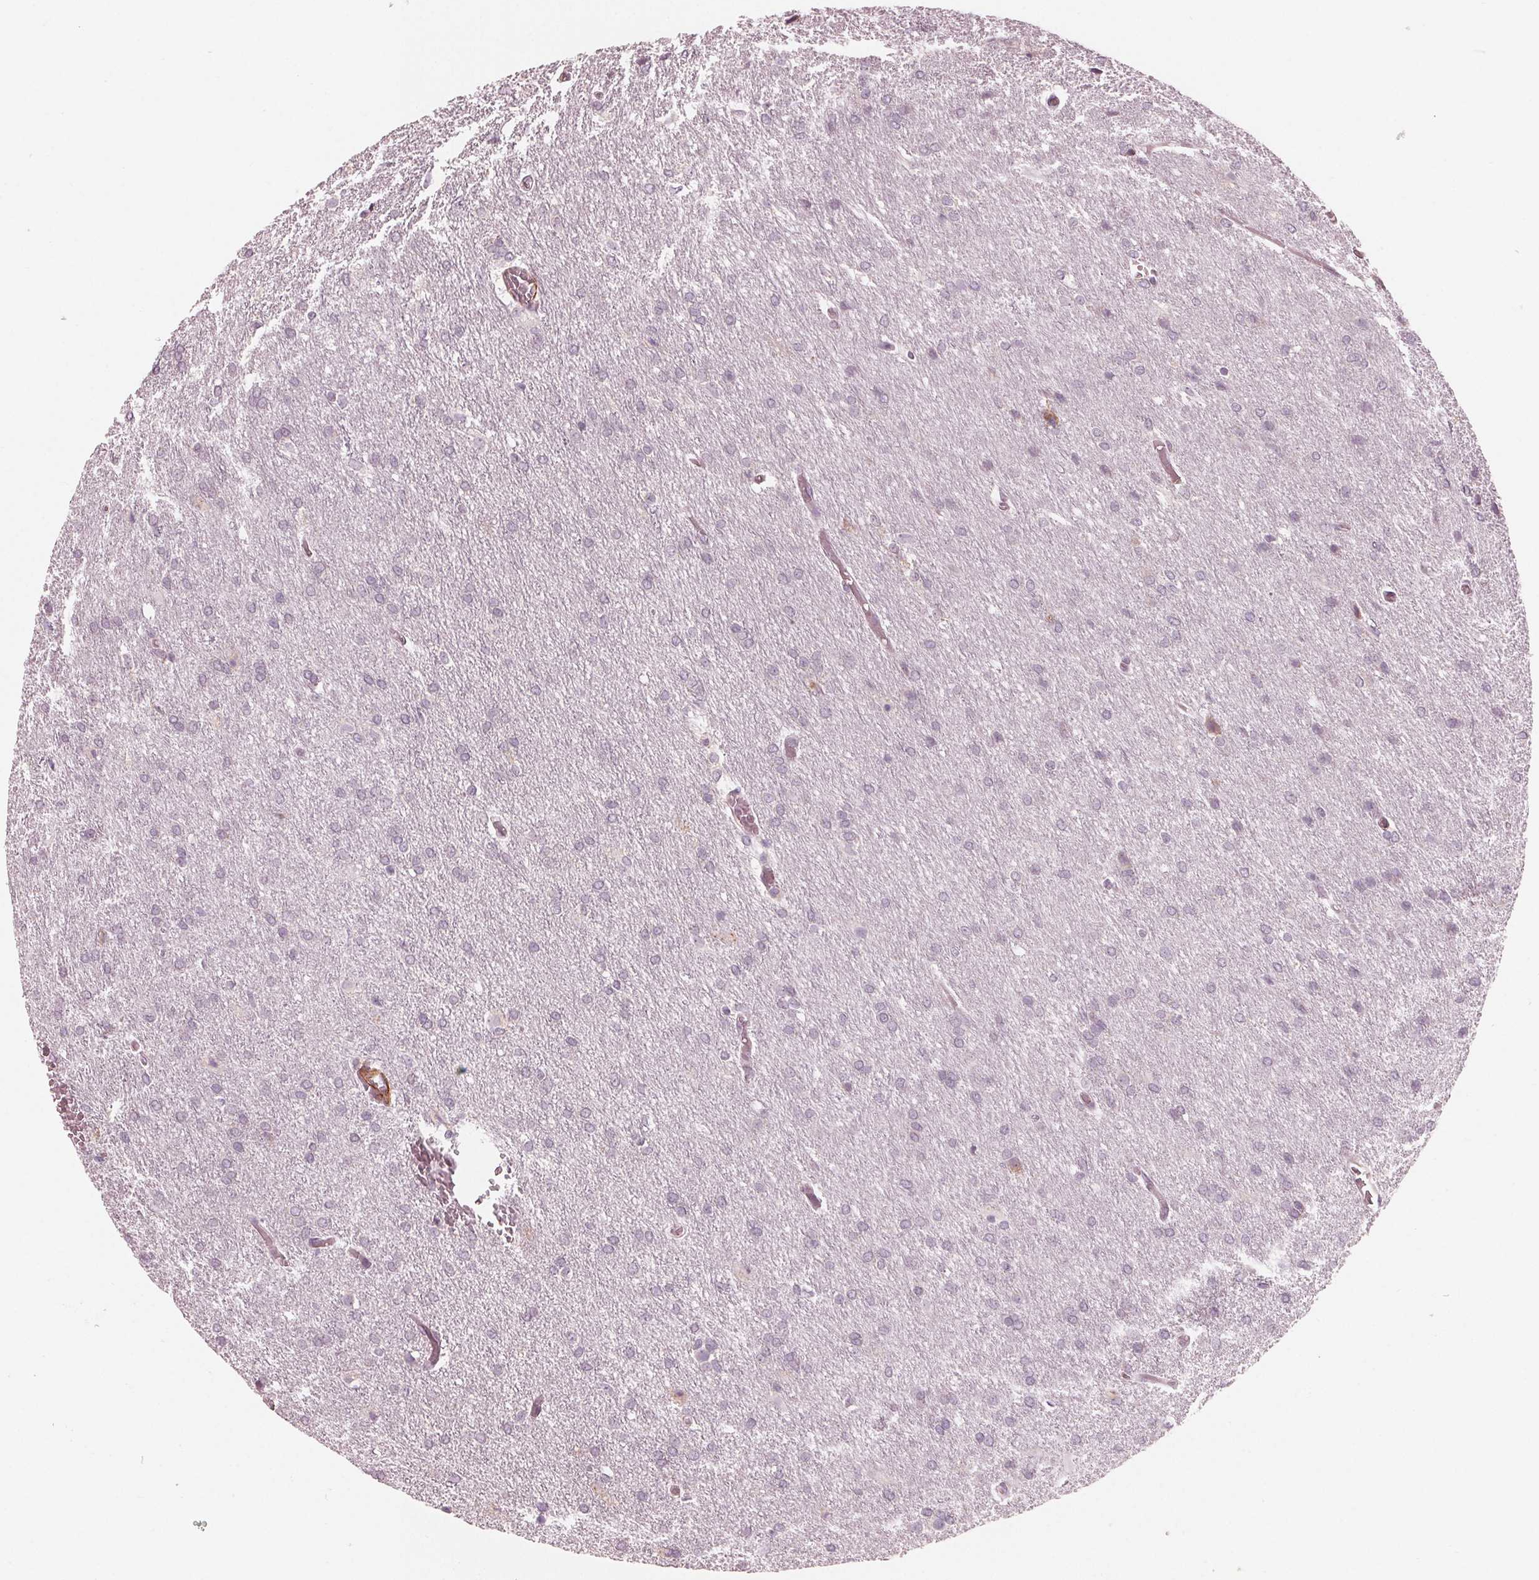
{"staining": {"intensity": "negative", "quantity": "none", "location": "none"}, "tissue": "glioma", "cell_type": "Tumor cells", "image_type": "cancer", "snomed": [{"axis": "morphology", "description": "Glioma, malignant, High grade"}, {"axis": "topography", "description": "Brain"}], "caption": "Tumor cells show no significant protein staining in malignant high-grade glioma.", "gene": "MIER3", "patient": {"sex": "male", "age": 68}}